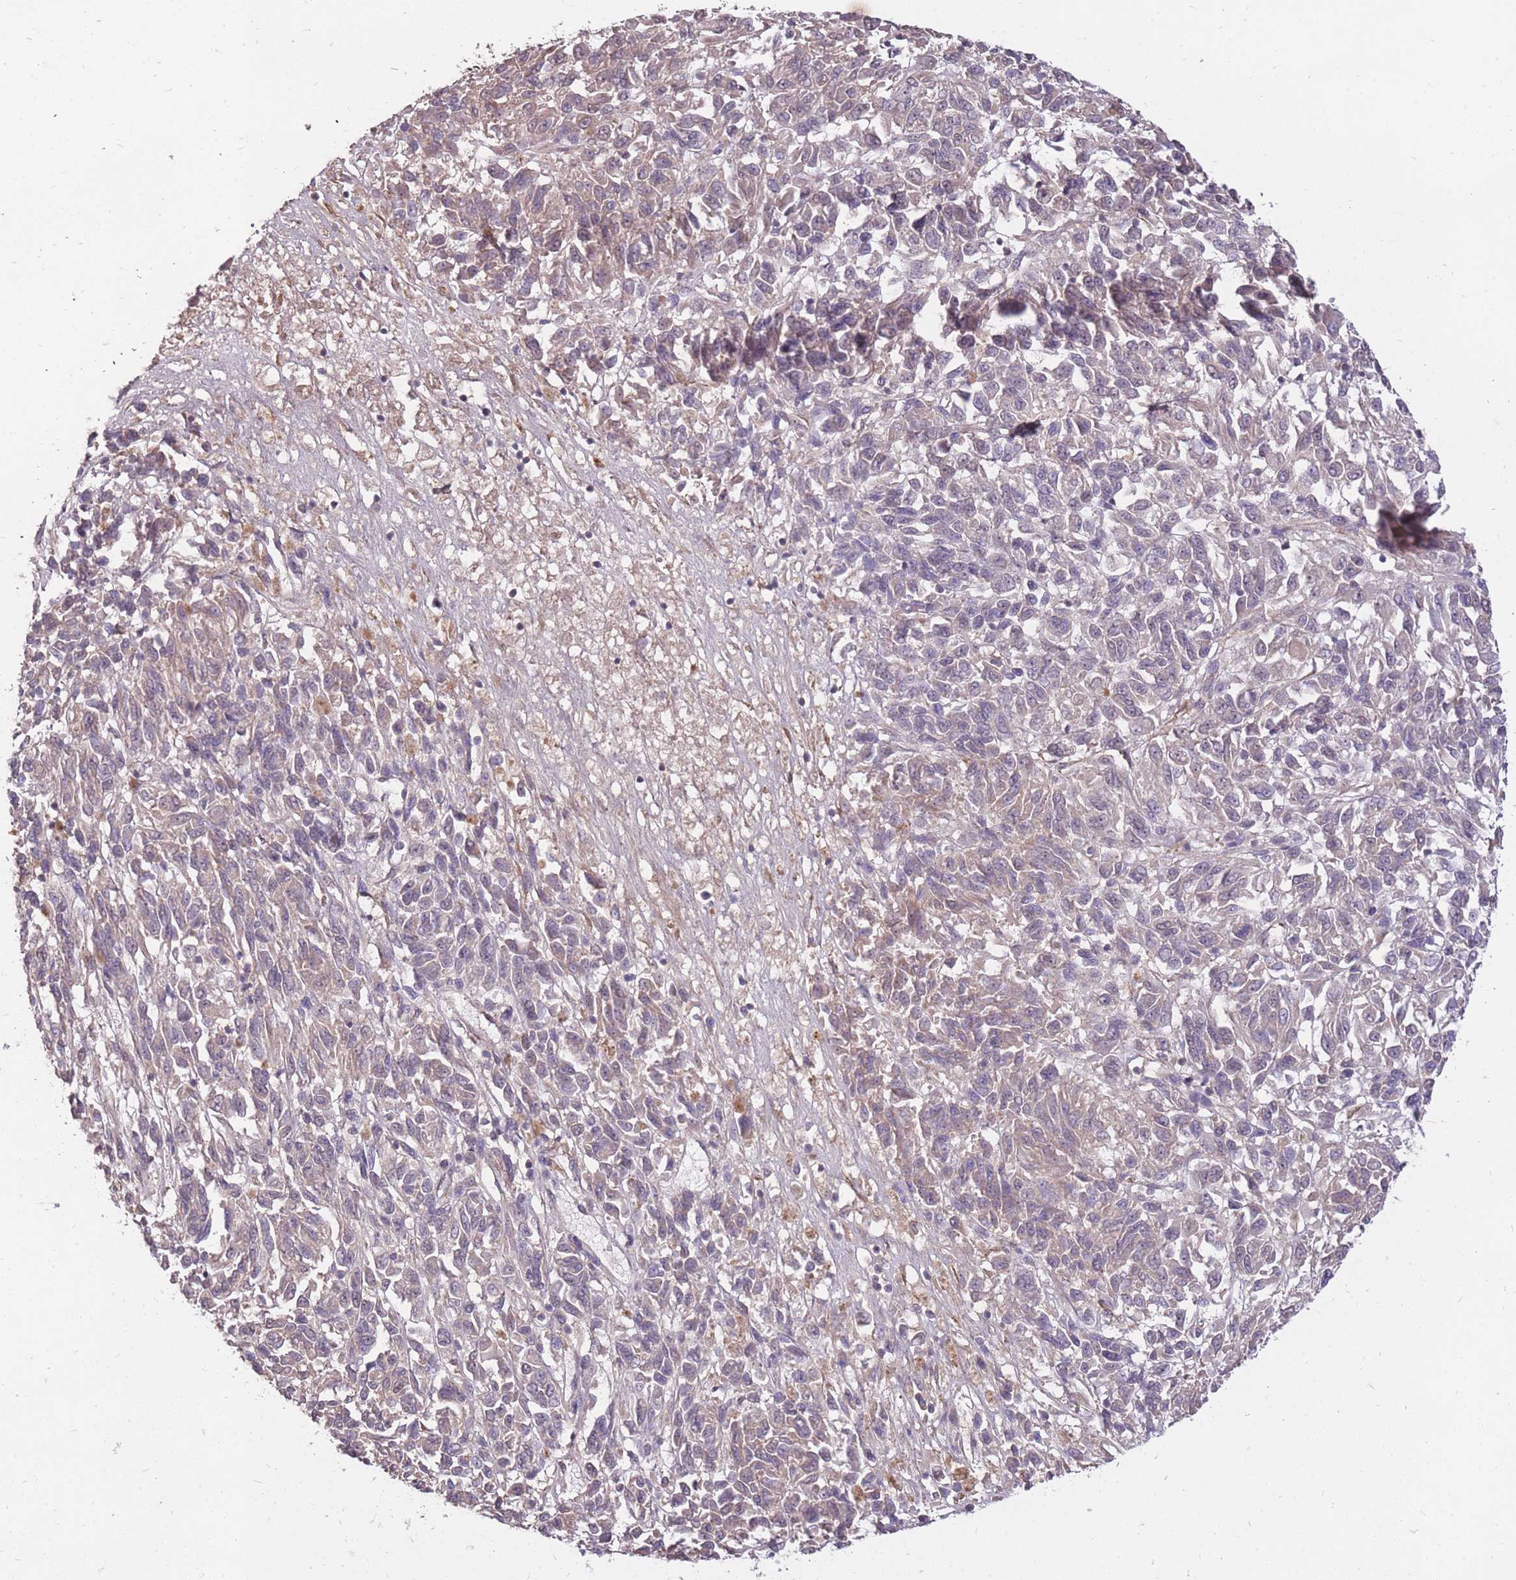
{"staining": {"intensity": "negative", "quantity": "none", "location": "none"}, "tissue": "melanoma", "cell_type": "Tumor cells", "image_type": "cancer", "snomed": [{"axis": "morphology", "description": "Malignant melanoma, Metastatic site"}, {"axis": "topography", "description": "Lung"}], "caption": "High magnification brightfield microscopy of melanoma stained with DAB (3,3'-diaminobenzidine) (brown) and counterstained with hematoxylin (blue): tumor cells show no significant positivity.", "gene": "DYNC1LI2", "patient": {"sex": "male", "age": 64}}